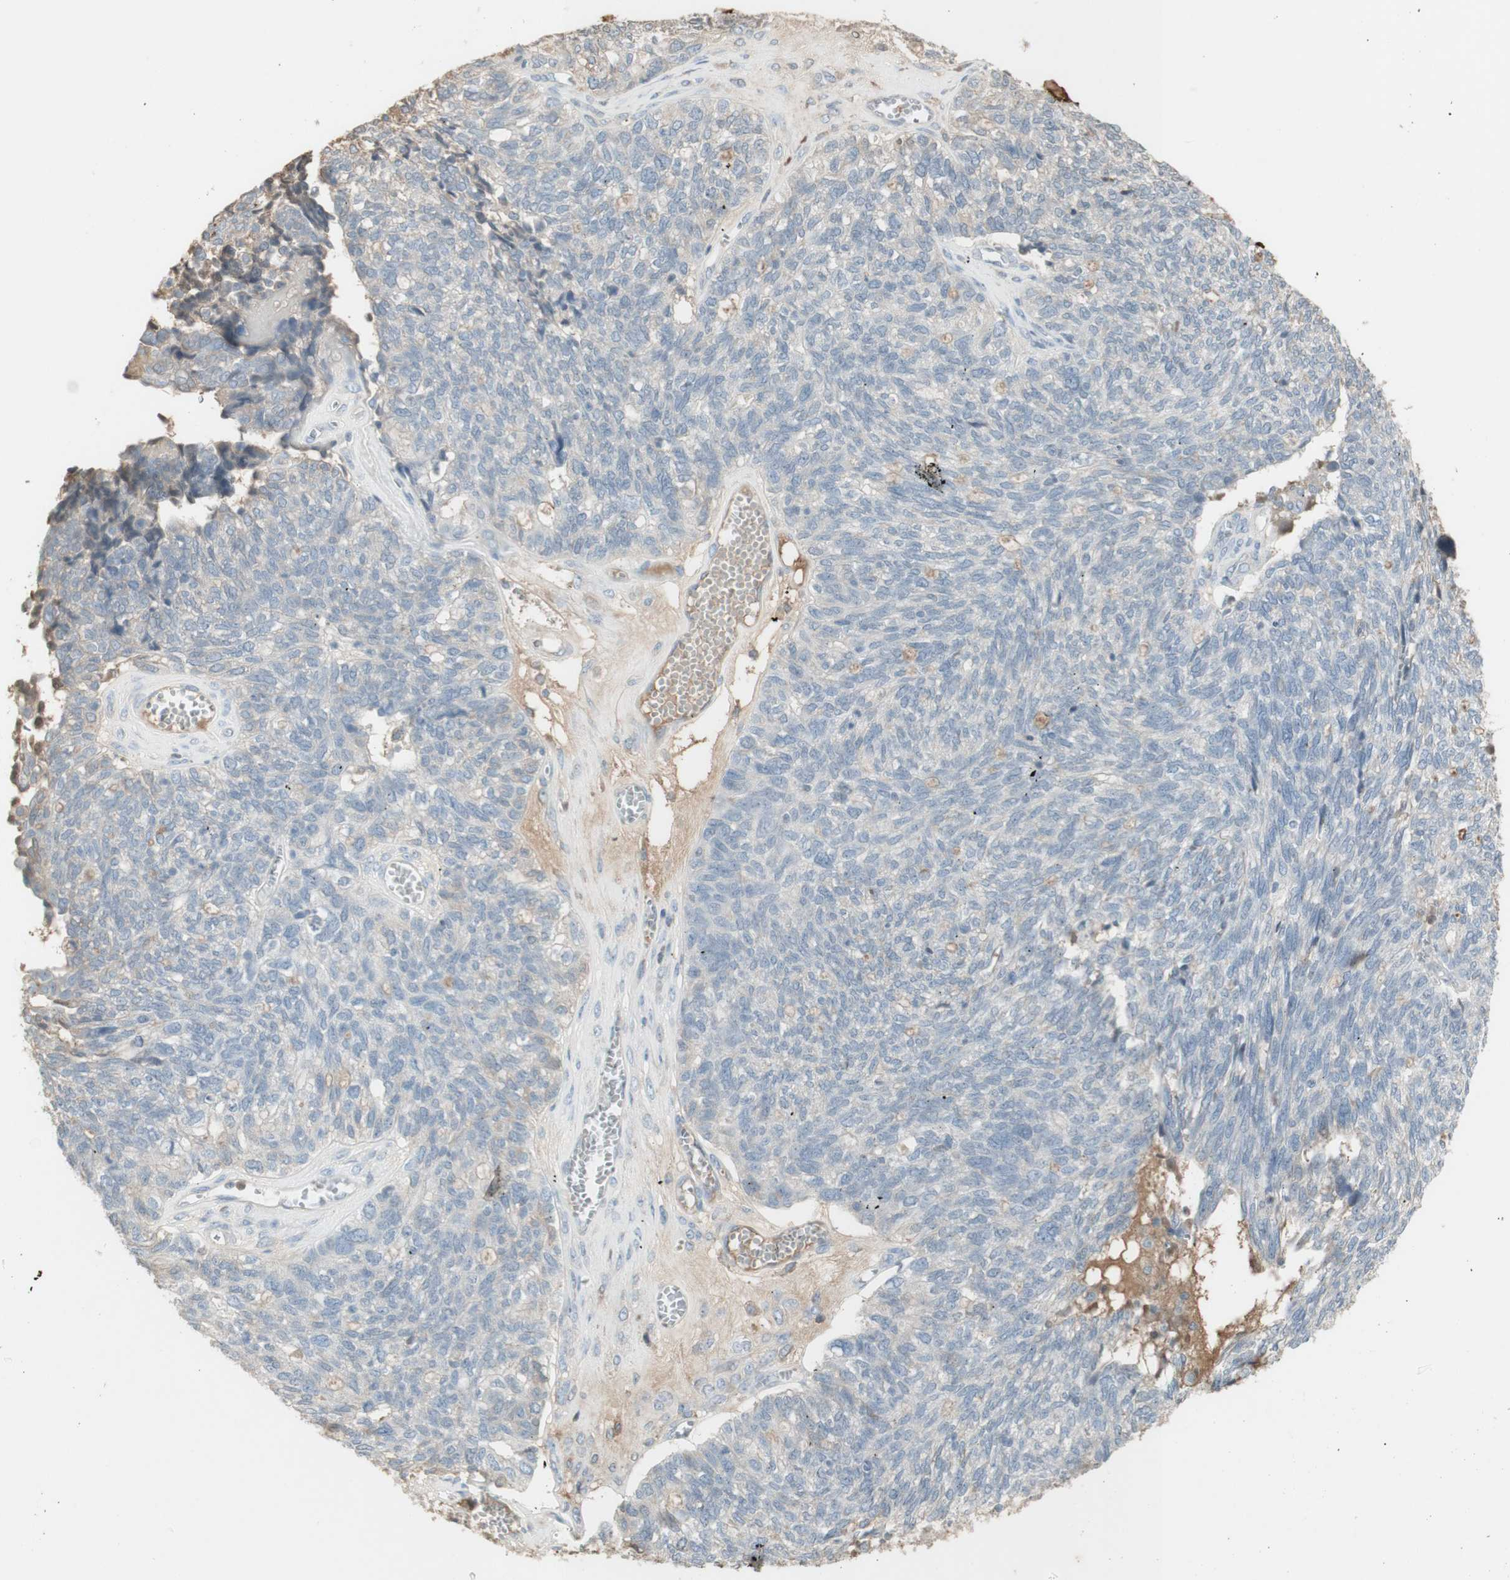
{"staining": {"intensity": "negative", "quantity": "none", "location": "none"}, "tissue": "ovarian cancer", "cell_type": "Tumor cells", "image_type": "cancer", "snomed": [{"axis": "morphology", "description": "Cystadenocarcinoma, serous, NOS"}, {"axis": "topography", "description": "Ovary"}], "caption": "DAB (3,3'-diaminobenzidine) immunohistochemical staining of ovarian cancer reveals no significant positivity in tumor cells.", "gene": "IFNG", "patient": {"sex": "female", "age": 79}}